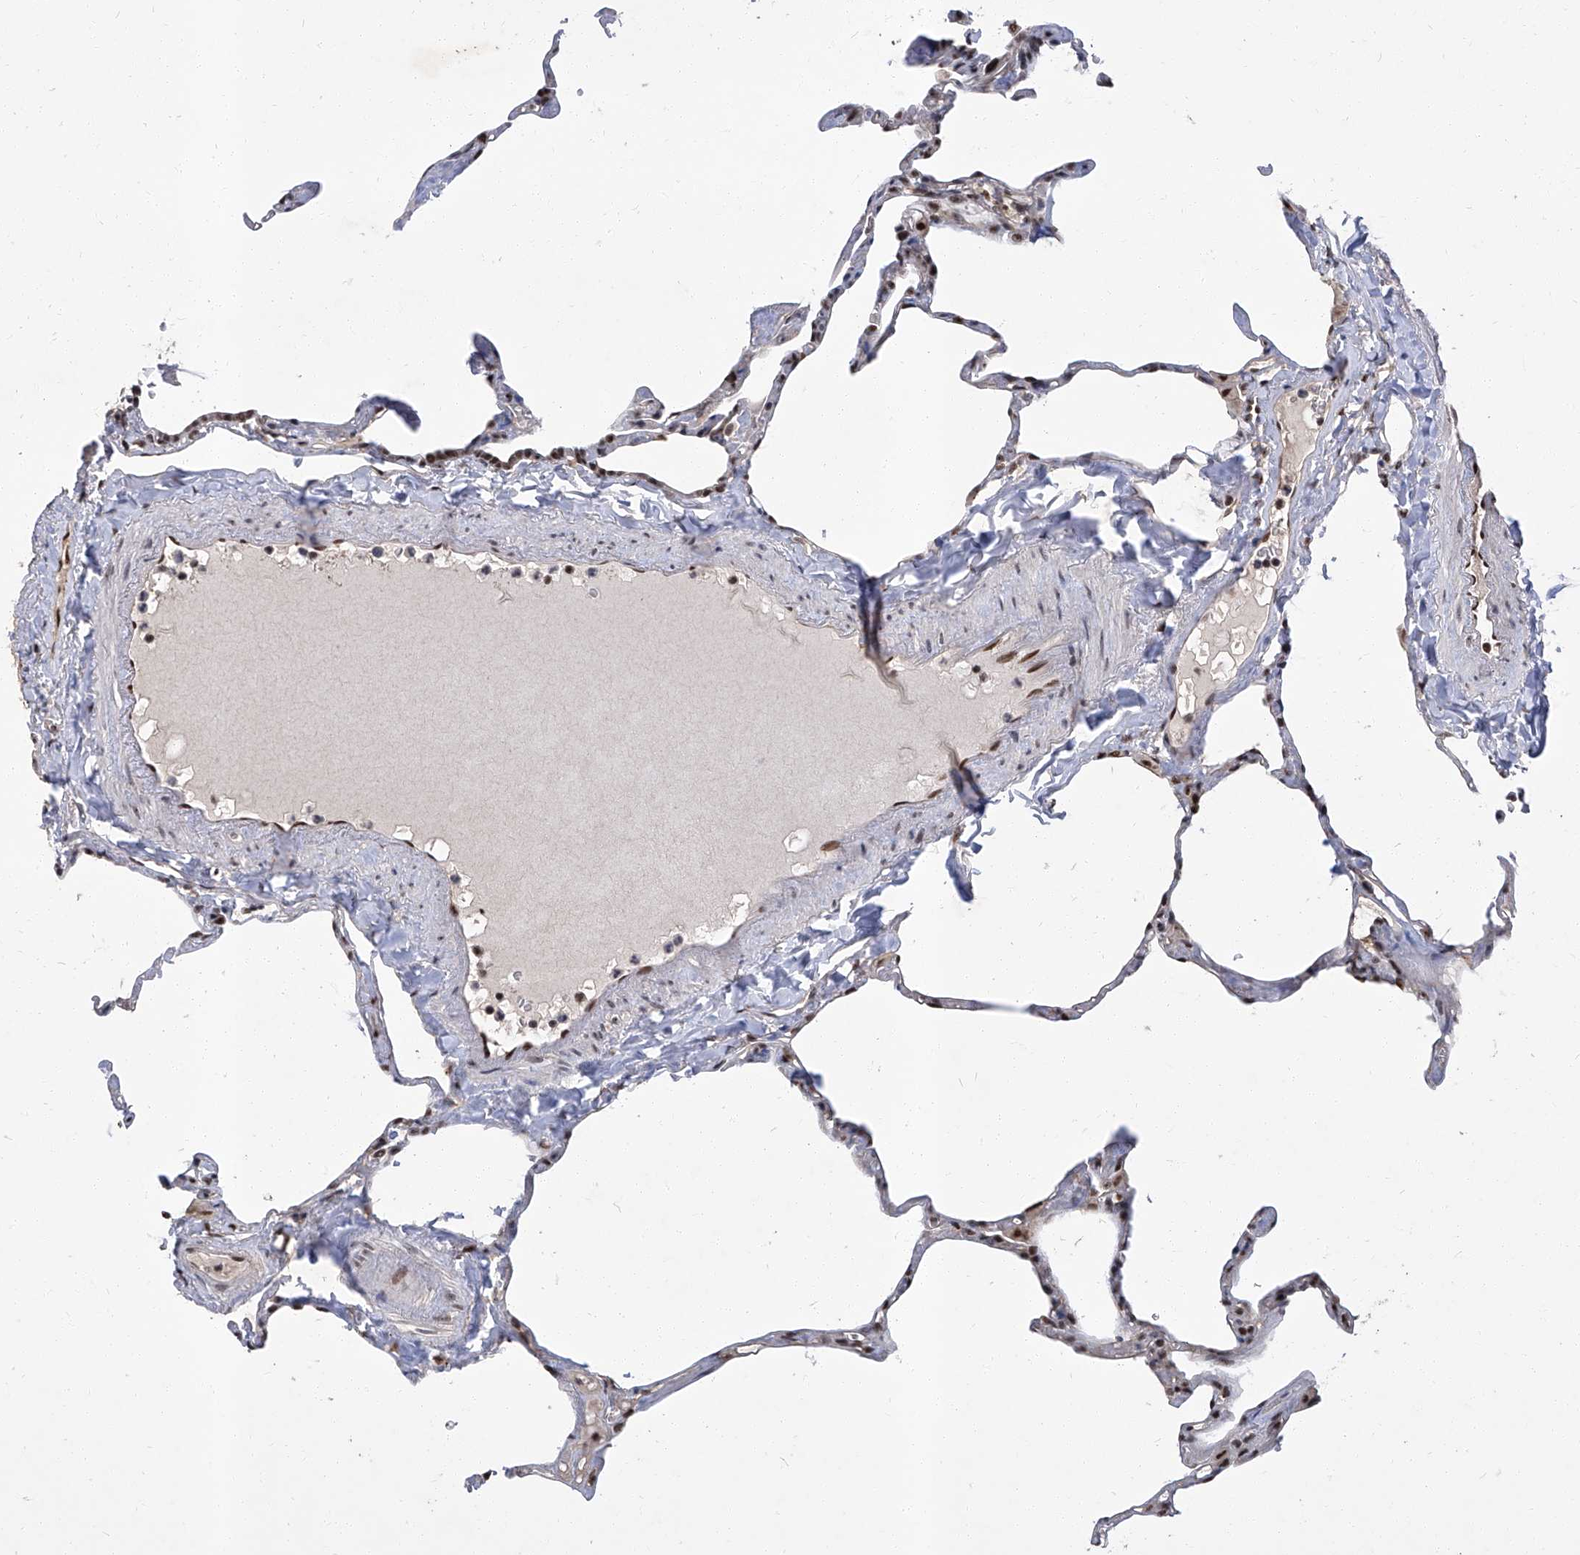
{"staining": {"intensity": "negative", "quantity": "none", "location": "none"}, "tissue": "lung", "cell_type": "Alveolar cells", "image_type": "normal", "snomed": [{"axis": "morphology", "description": "Normal tissue, NOS"}, {"axis": "topography", "description": "Lung"}], "caption": "Histopathology image shows no significant protein expression in alveolar cells of benign lung. Nuclei are stained in blue.", "gene": "CMTR1", "patient": {"sex": "male", "age": 65}}